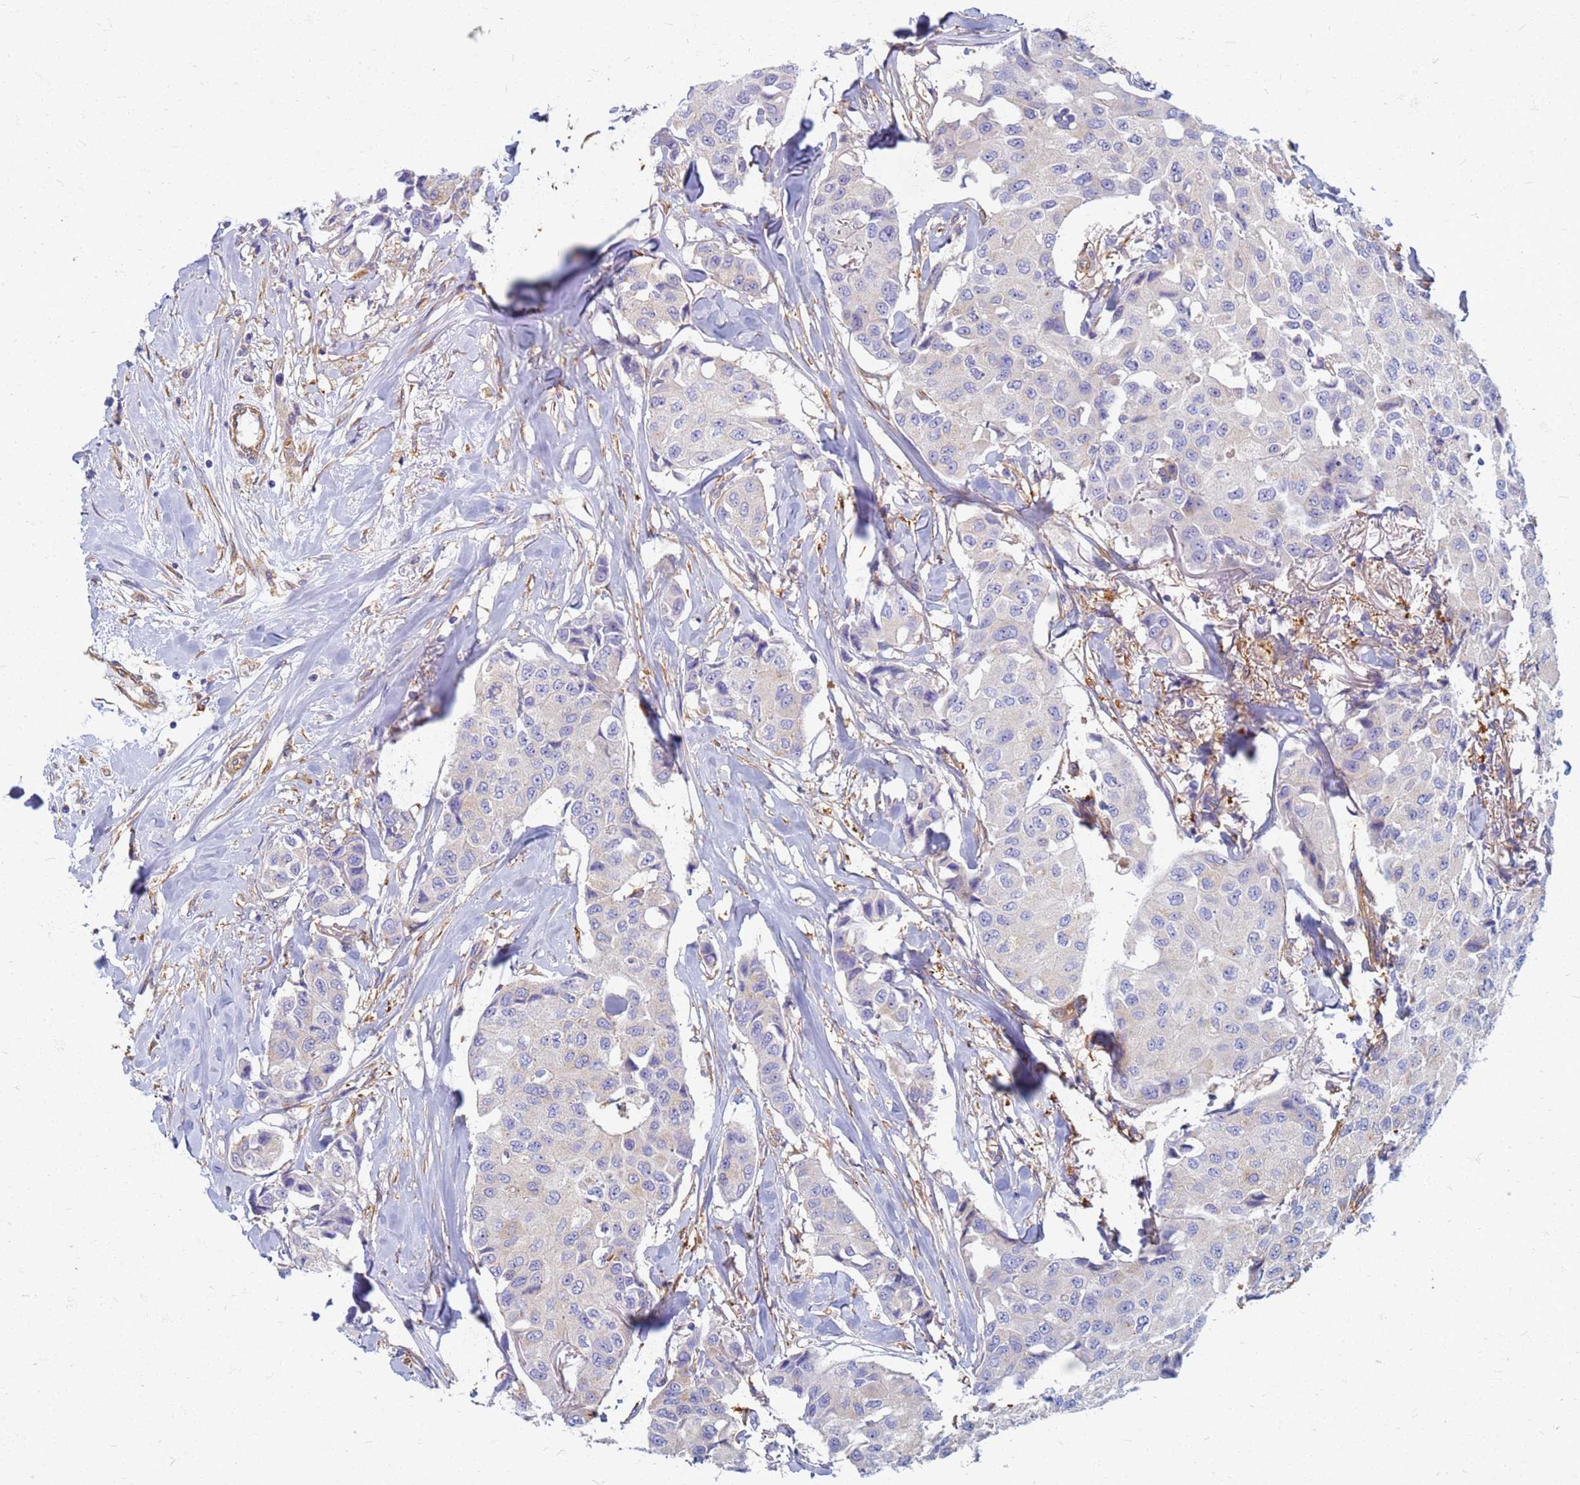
{"staining": {"intensity": "negative", "quantity": "none", "location": "none"}, "tissue": "breast cancer", "cell_type": "Tumor cells", "image_type": "cancer", "snomed": [{"axis": "morphology", "description": "Duct carcinoma"}, {"axis": "topography", "description": "Breast"}], "caption": "An IHC micrograph of breast intraductal carcinoma is shown. There is no staining in tumor cells of breast intraductal carcinoma.", "gene": "EEA1", "patient": {"sex": "female", "age": 80}}